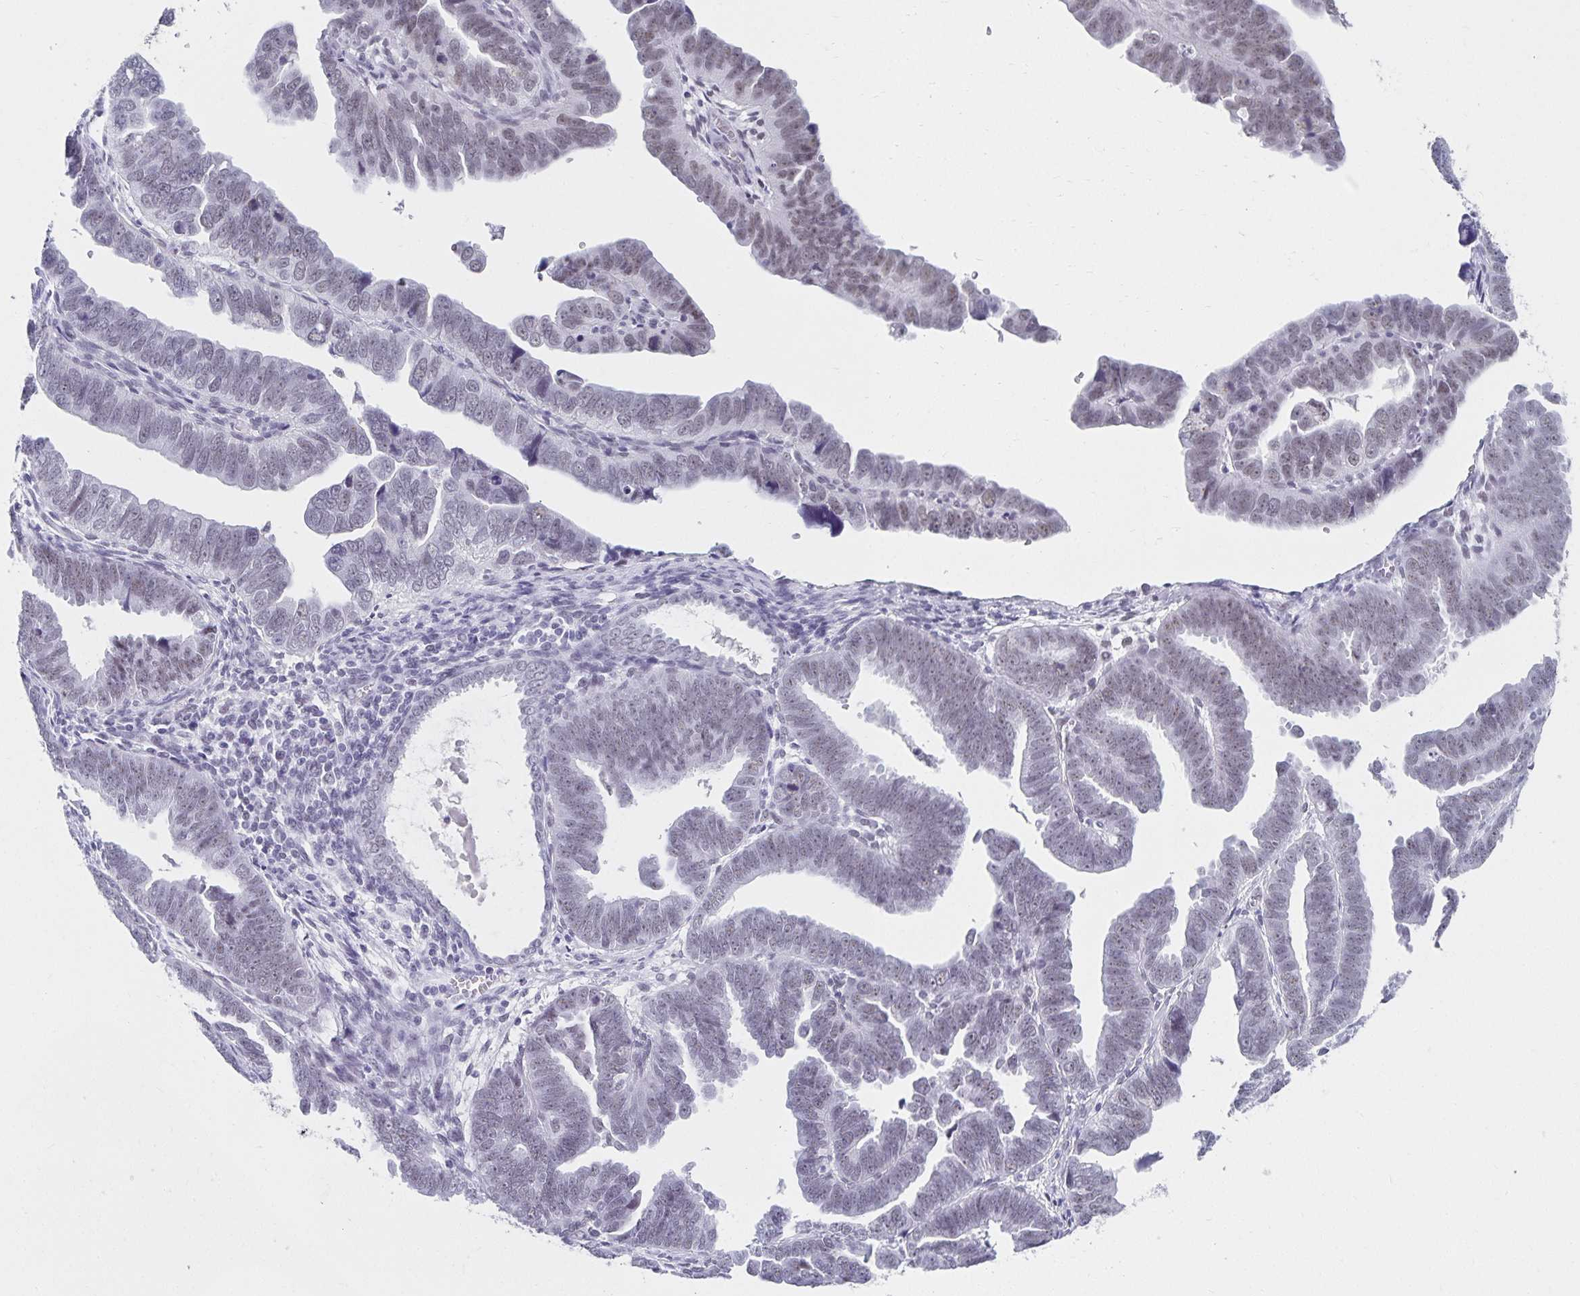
{"staining": {"intensity": "weak", "quantity": "25%-75%", "location": "nuclear"}, "tissue": "endometrial cancer", "cell_type": "Tumor cells", "image_type": "cancer", "snomed": [{"axis": "morphology", "description": "Adenocarcinoma, NOS"}, {"axis": "topography", "description": "Endometrium"}], "caption": "An IHC photomicrograph of neoplastic tissue is shown. Protein staining in brown labels weak nuclear positivity in adenocarcinoma (endometrial) within tumor cells.", "gene": "C20orf85", "patient": {"sex": "female", "age": 75}}